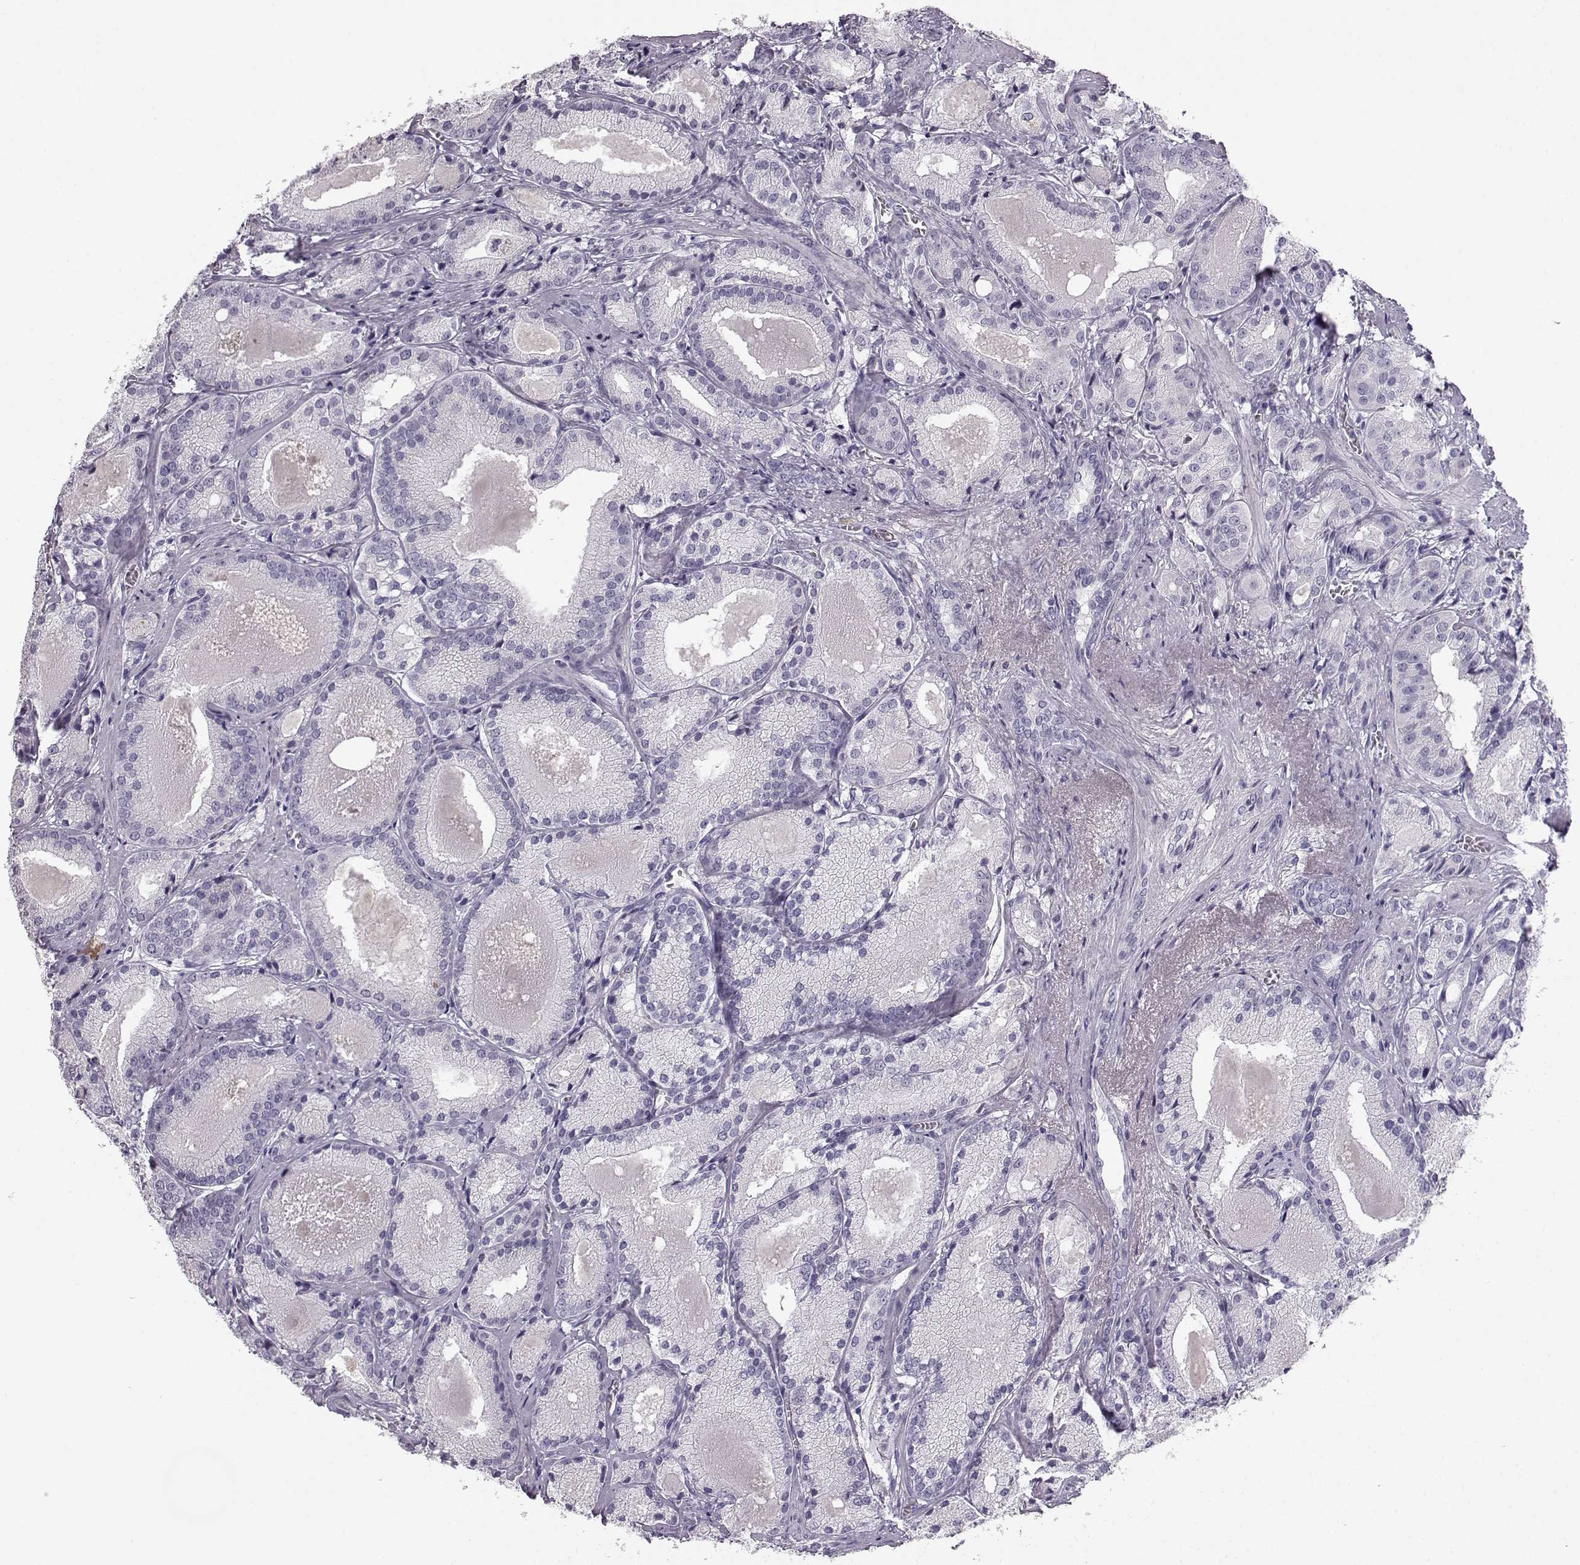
{"staining": {"intensity": "negative", "quantity": "none", "location": "none"}, "tissue": "prostate cancer", "cell_type": "Tumor cells", "image_type": "cancer", "snomed": [{"axis": "morphology", "description": "Adenocarcinoma, High grade"}, {"axis": "topography", "description": "Prostate"}], "caption": "Photomicrograph shows no significant protein staining in tumor cells of adenocarcinoma (high-grade) (prostate).", "gene": "BFSP2", "patient": {"sex": "male", "age": 66}}